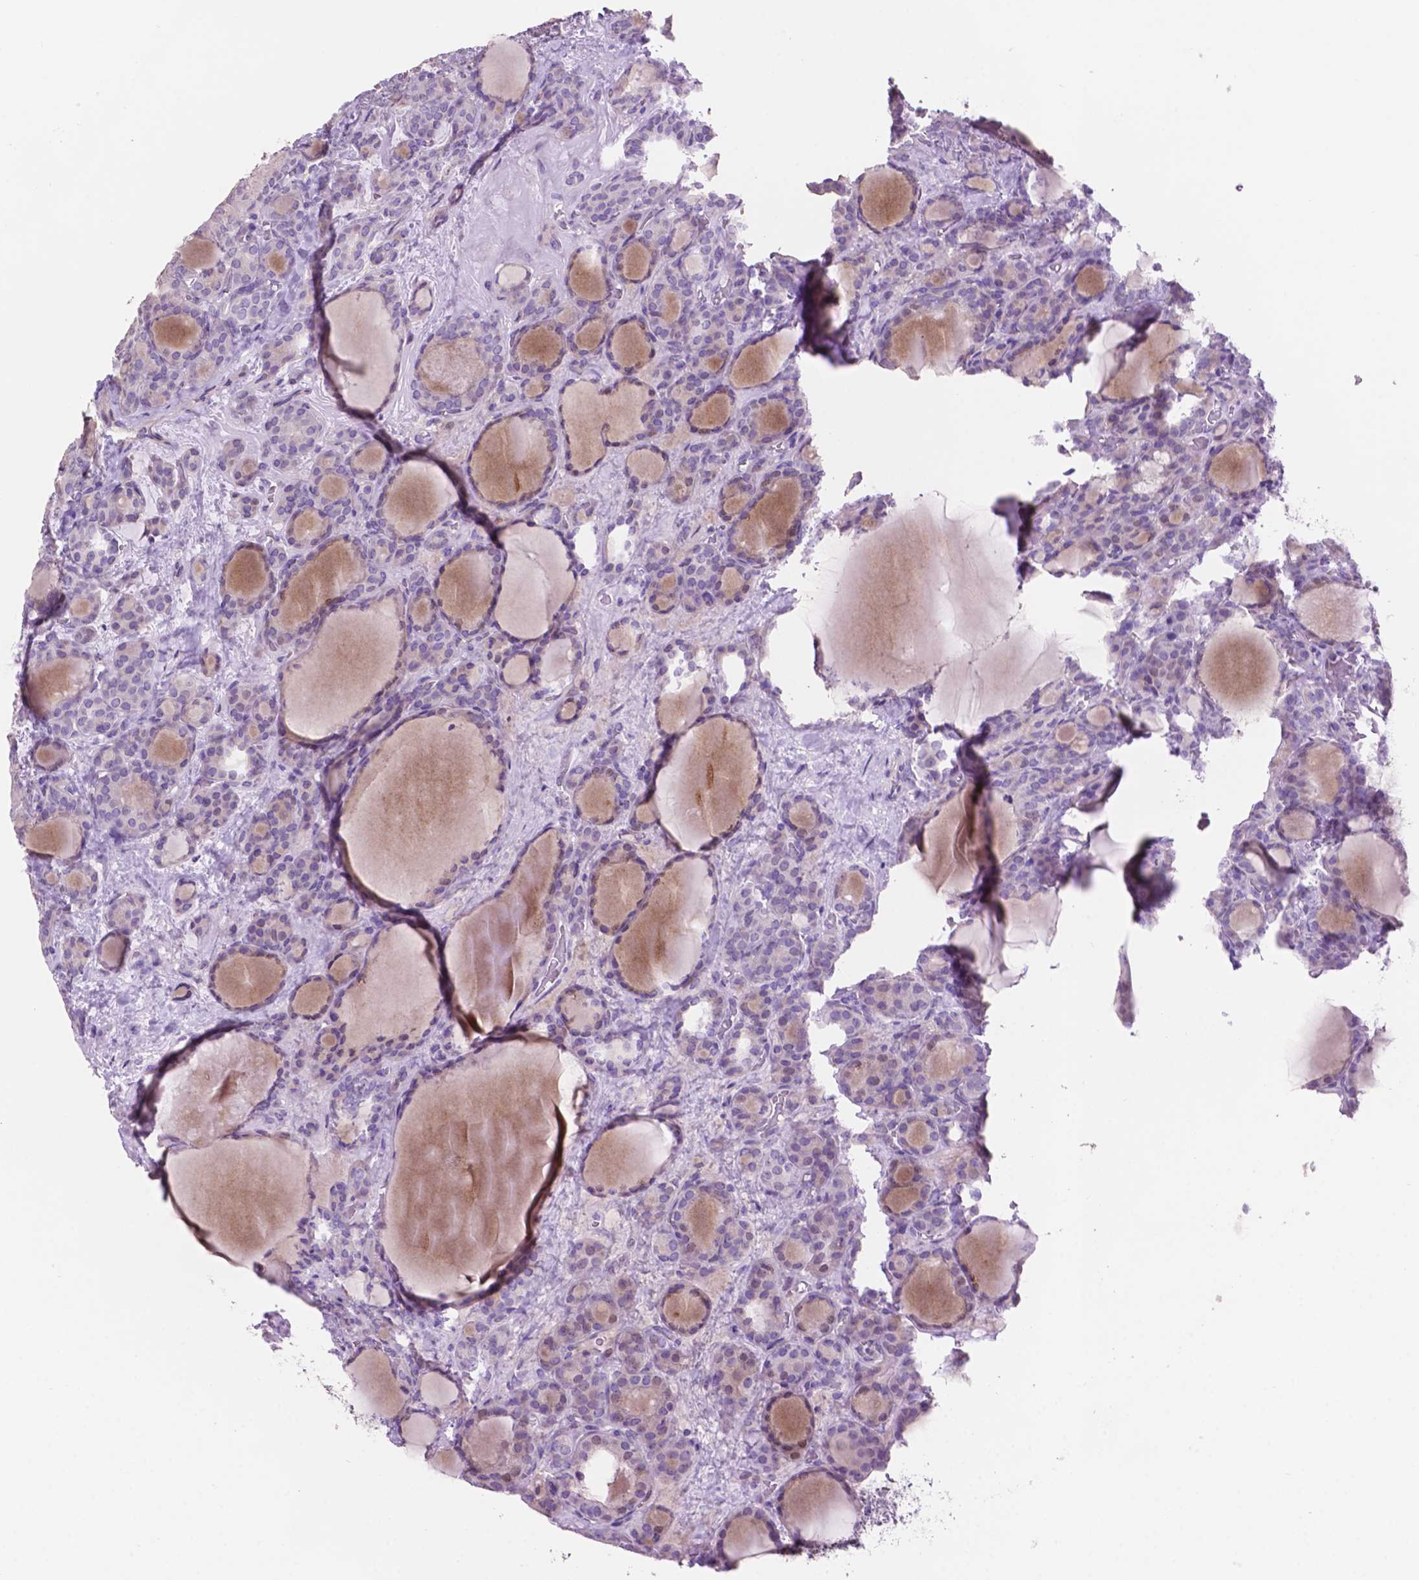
{"staining": {"intensity": "negative", "quantity": "none", "location": "none"}, "tissue": "thyroid cancer", "cell_type": "Tumor cells", "image_type": "cancer", "snomed": [{"axis": "morphology", "description": "Normal tissue, NOS"}, {"axis": "morphology", "description": "Follicular adenoma carcinoma, NOS"}, {"axis": "topography", "description": "Thyroid gland"}], "caption": "Immunohistochemical staining of follicular adenoma carcinoma (thyroid) displays no significant expression in tumor cells. The staining is performed using DAB brown chromogen with nuclei counter-stained in using hematoxylin.", "gene": "CLDN17", "patient": {"sex": "female", "age": 31}}